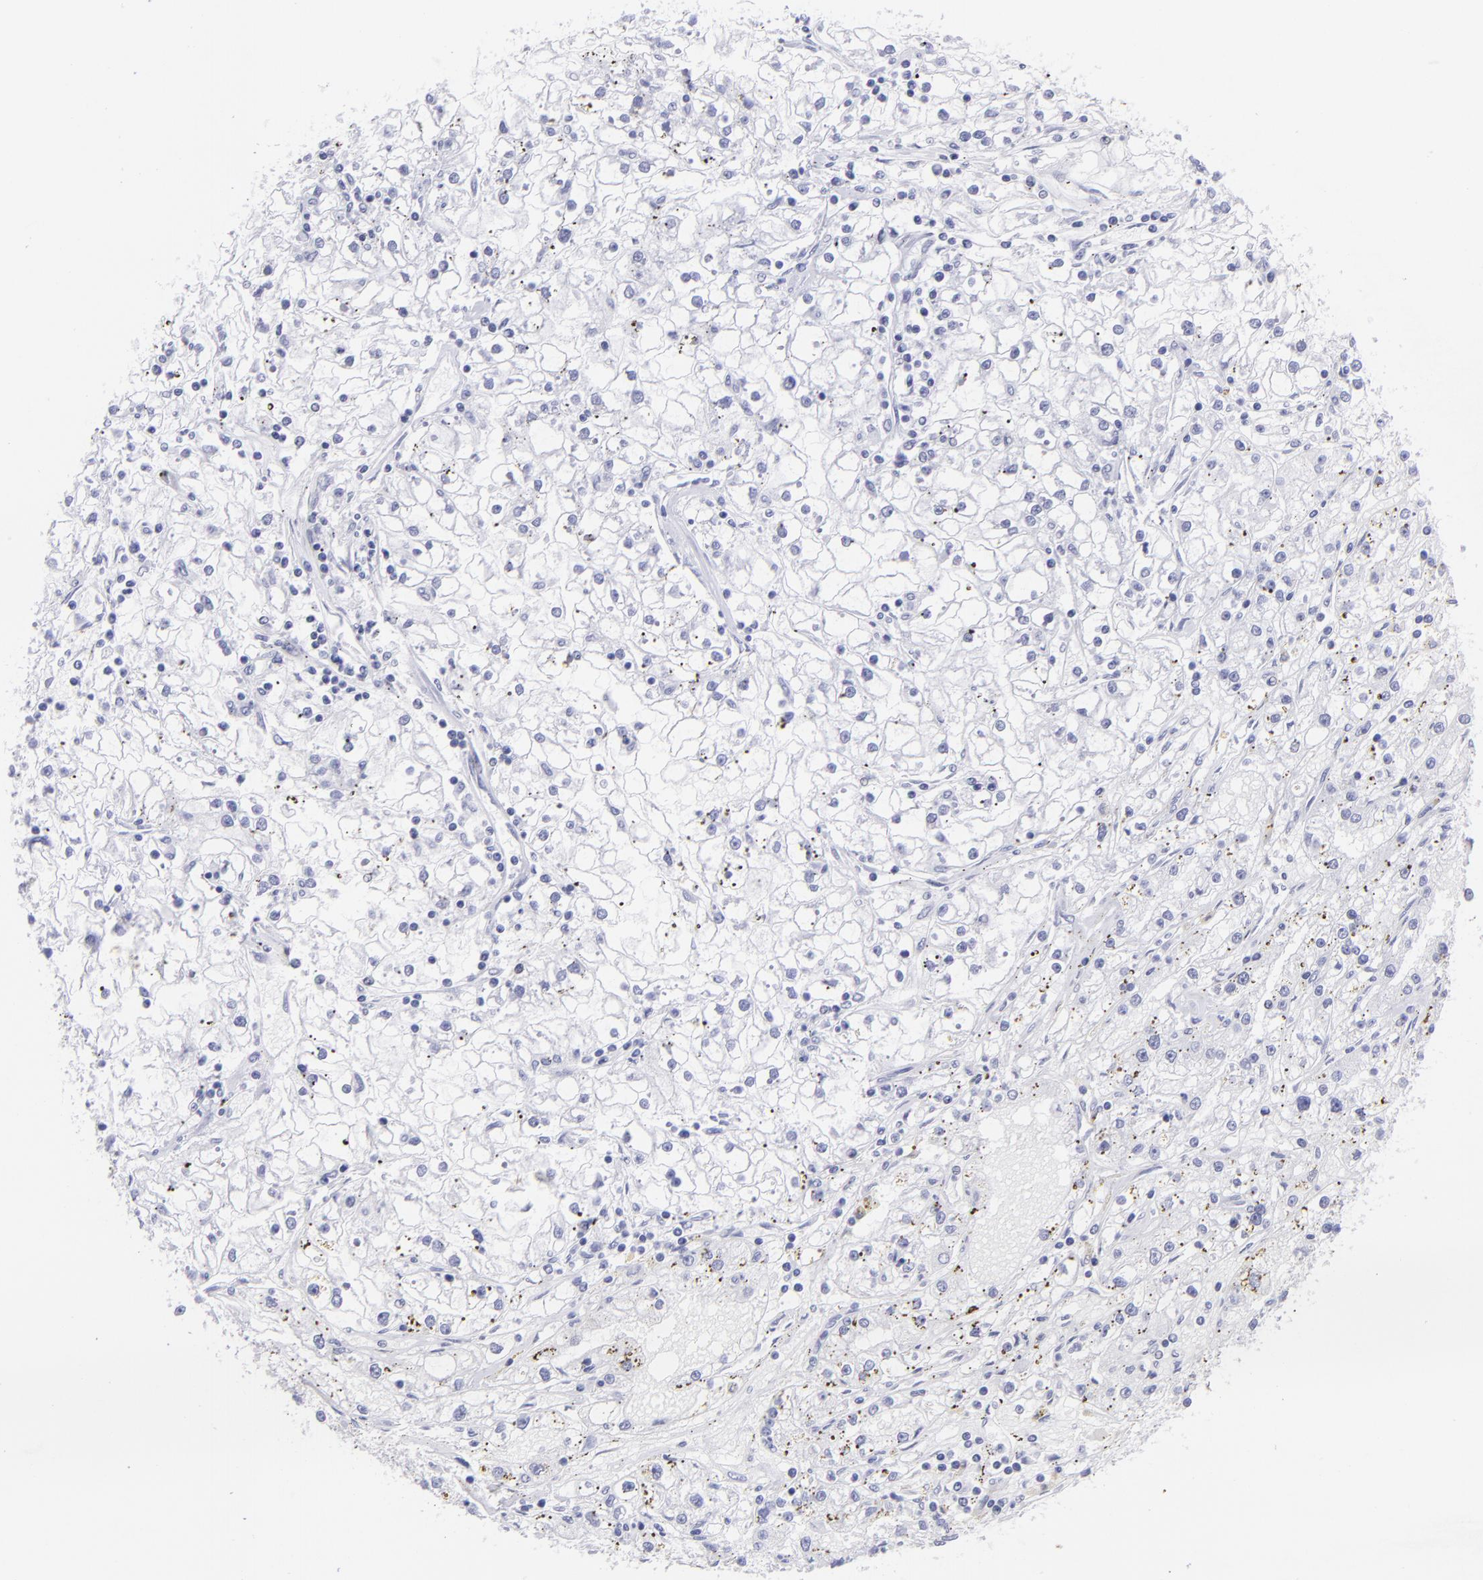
{"staining": {"intensity": "negative", "quantity": "none", "location": "none"}, "tissue": "renal cancer", "cell_type": "Tumor cells", "image_type": "cancer", "snomed": [{"axis": "morphology", "description": "Adenocarcinoma, NOS"}, {"axis": "topography", "description": "Kidney"}], "caption": "The immunohistochemistry (IHC) photomicrograph has no significant staining in tumor cells of renal cancer (adenocarcinoma) tissue. Brightfield microscopy of IHC stained with DAB (brown) and hematoxylin (blue), captured at high magnification.", "gene": "CNP", "patient": {"sex": "male", "age": 56}}